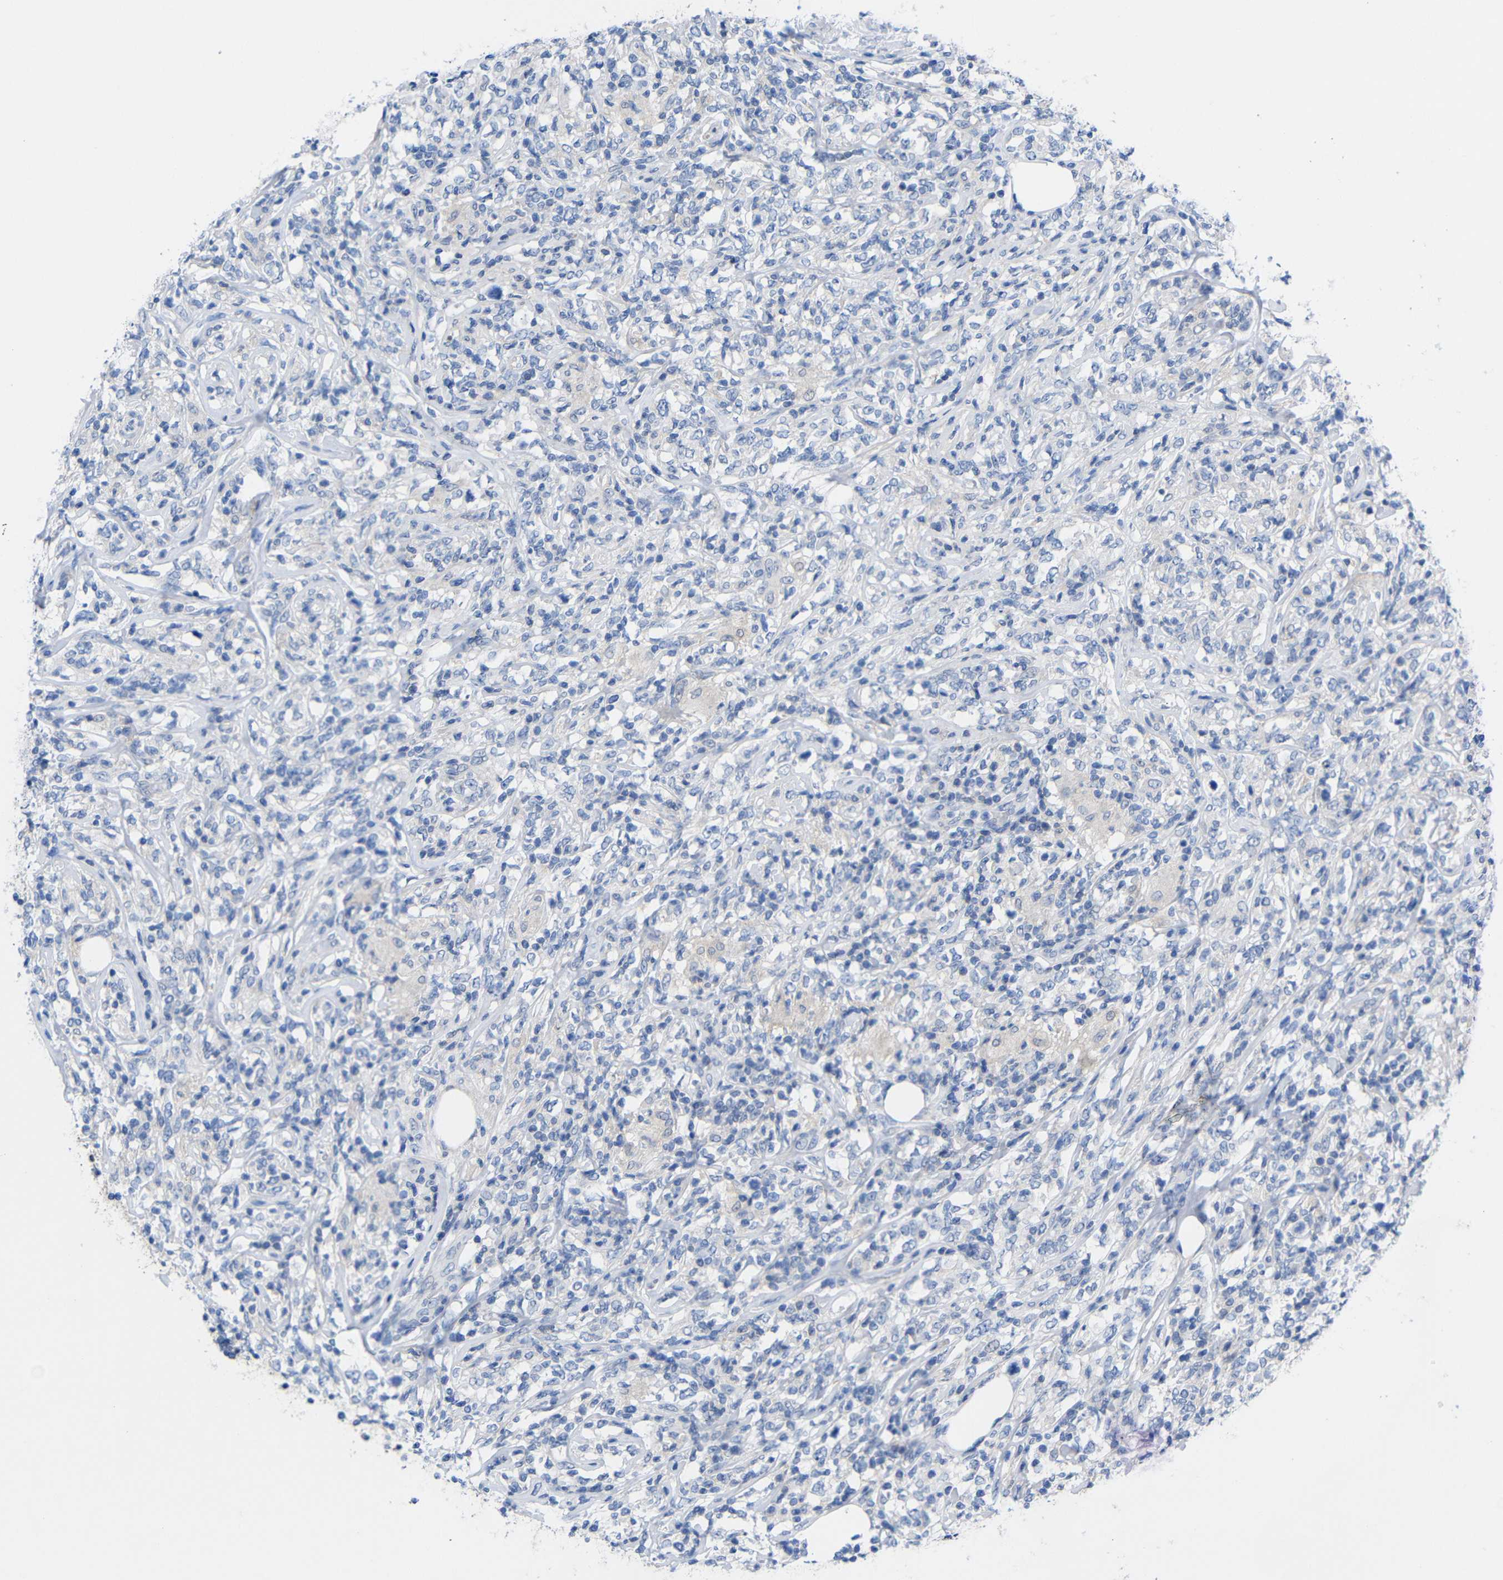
{"staining": {"intensity": "negative", "quantity": "none", "location": "none"}, "tissue": "lymphoma", "cell_type": "Tumor cells", "image_type": "cancer", "snomed": [{"axis": "morphology", "description": "Malignant lymphoma, non-Hodgkin's type, High grade"}, {"axis": "topography", "description": "Lymph node"}], "caption": "High-grade malignant lymphoma, non-Hodgkin's type stained for a protein using immunohistochemistry (IHC) exhibits no expression tumor cells.", "gene": "PEBP1", "patient": {"sex": "female", "age": 84}}